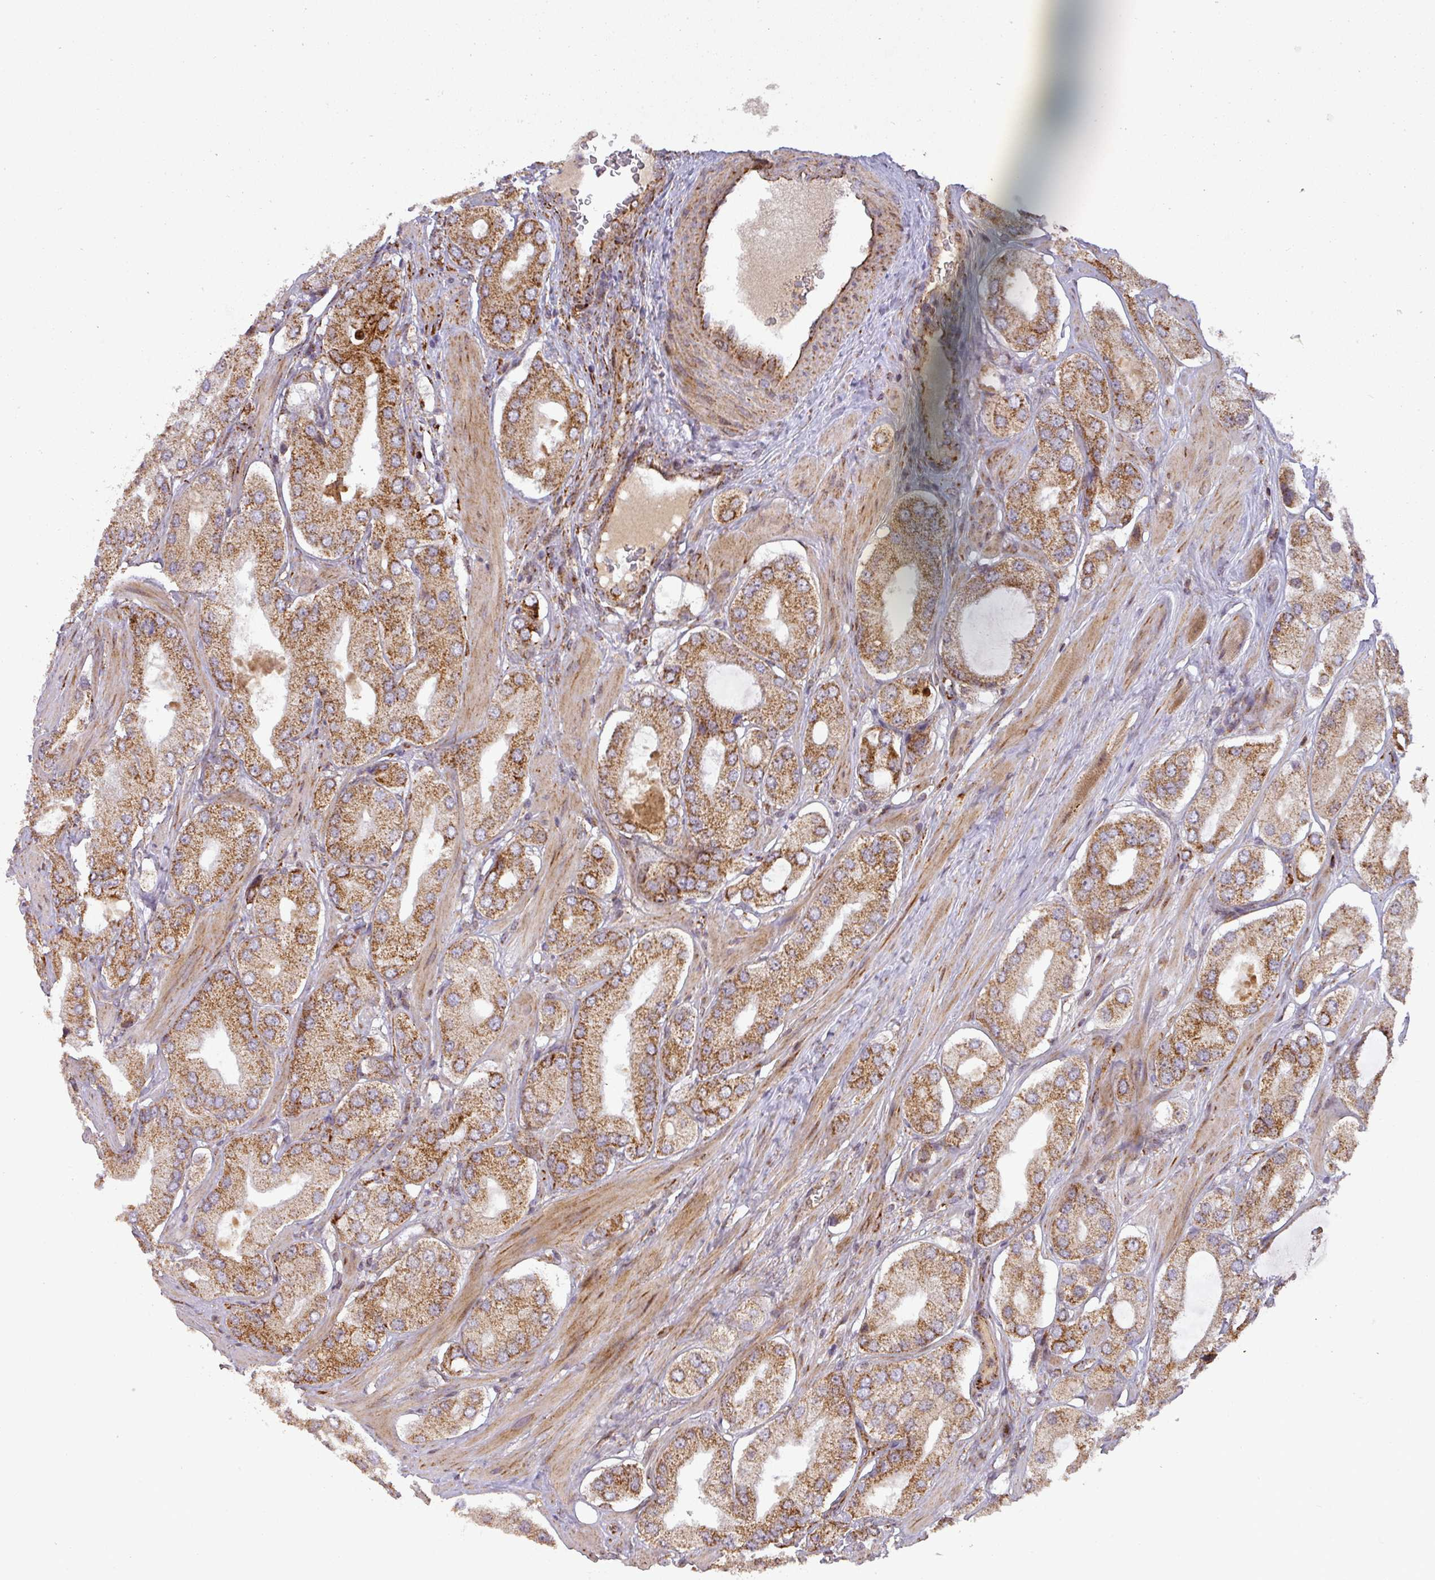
{"staining": {"intensity": "moderate", "quantity": ">75%", "location": "cytoplasmic/membranous"}, "tissue": "prostate cancer", "cell_type": "Tumor cells", "image_type": "cancer", "snomed": [{"axis": "morphology", "description": "Adenocarcinoma, Low grade"}, {"axis": "topography", "description": "Prostate"}], "caption": "Prostate cancer (low-grade adenocarcinoma) was stained to show a protein in brown. There is medium levels of moderate cytoplasmic/membranous expression in about >75% of tumor cells.", "gene": "GPD2", "patient": {"sex": "male", "age": 42}}